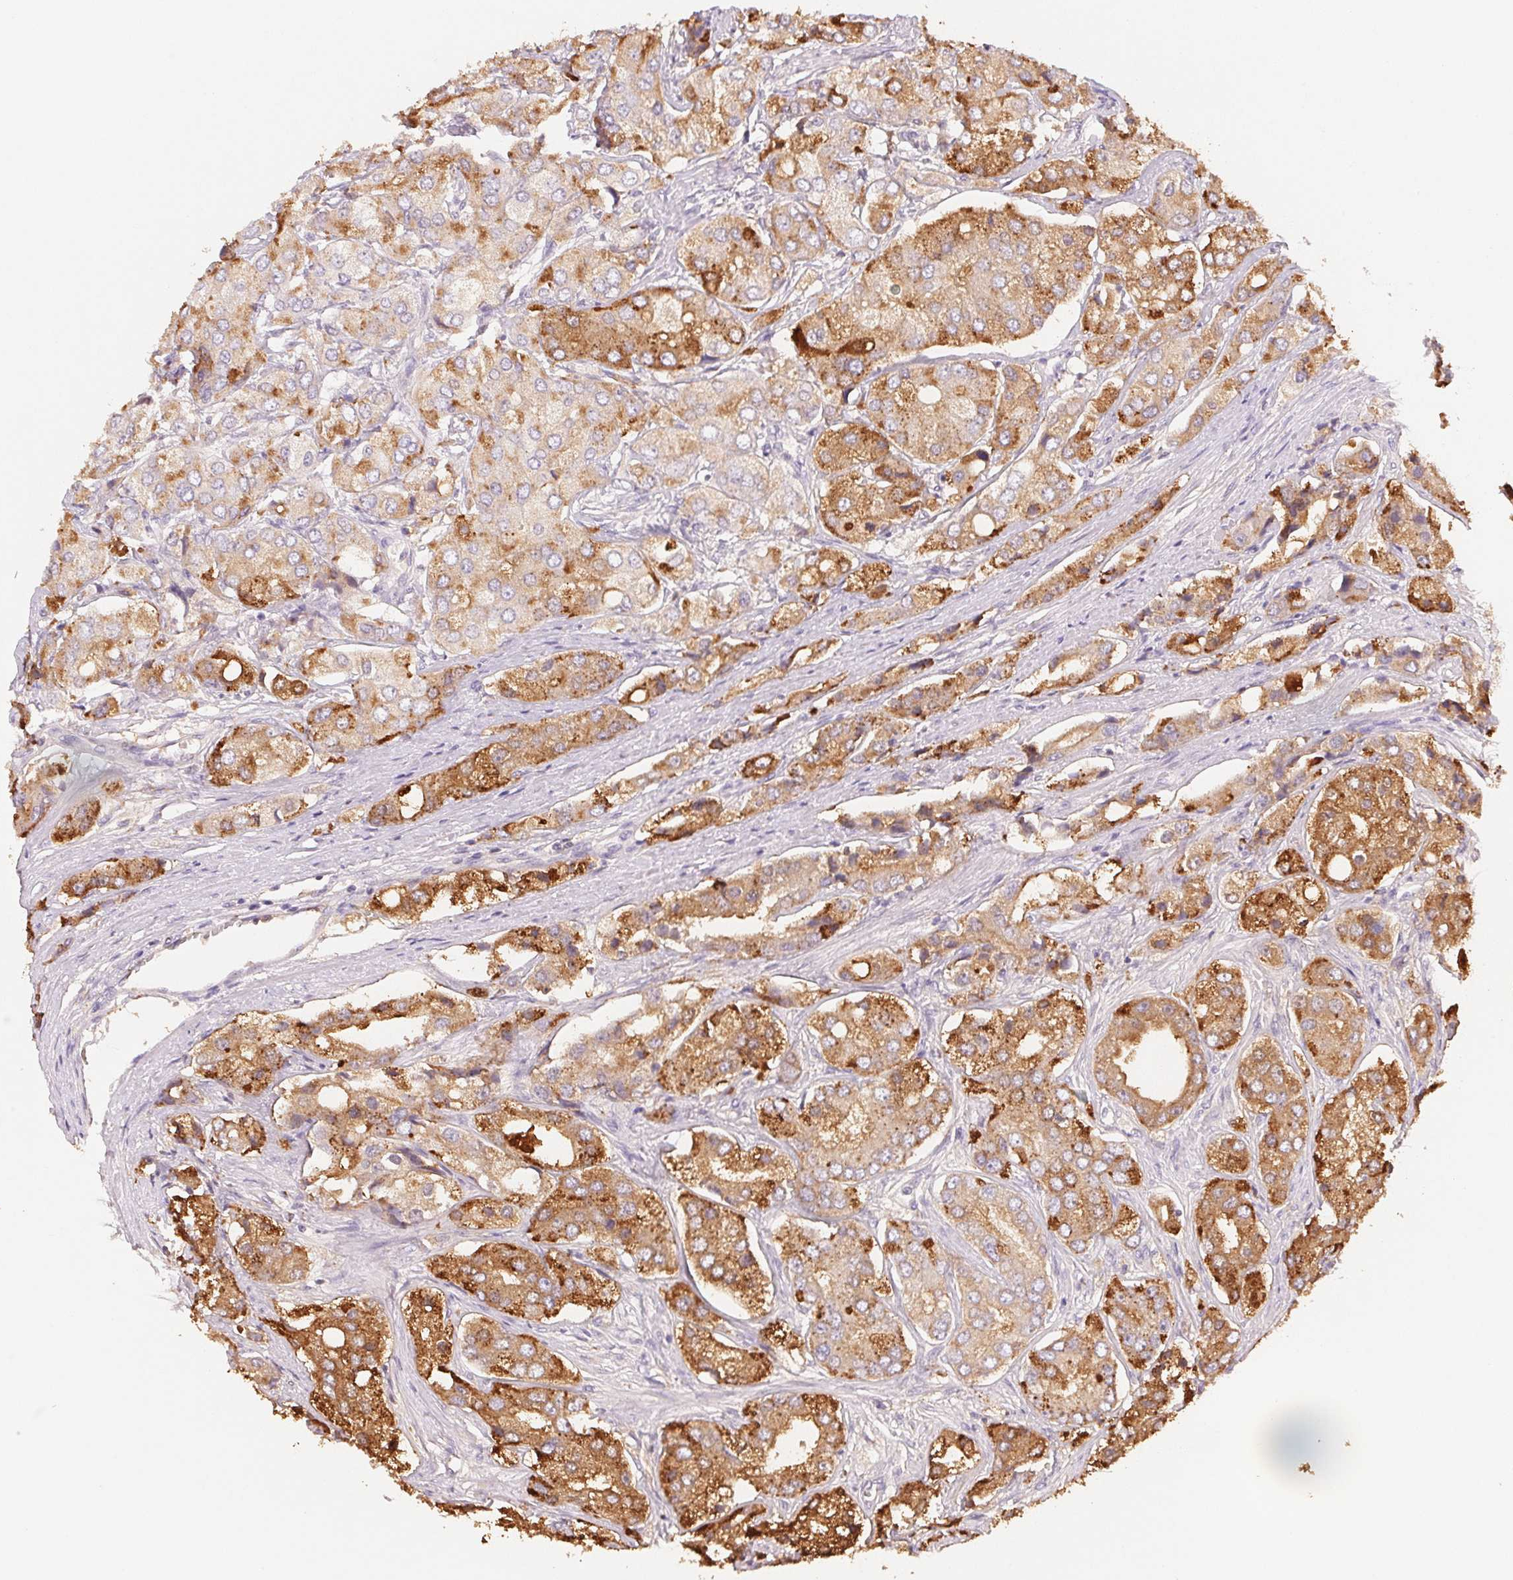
{"staining": {"intensity": "moderate", "quantity": ">75%", "location": "cytoplasmic/membranous"}, "tissue": "prostate cancer", "cell_type": "Tumor cells", "image_type": "cancer", "snomed": [{"axis": "morphology", "description": "Adenocarcinoma, Low grade"}, {"axis": "topography", "description": "Prostate"}], "caption": "Protein staining by immunohistochemistry (IHC) reveals moderate cytoplasmic/membranous expression in approximately >75% of tumor cells in low-grade adenocarcinoma (prostate).", "gene": "ACP3", "patient": {"sex": "male", "age": 69}}